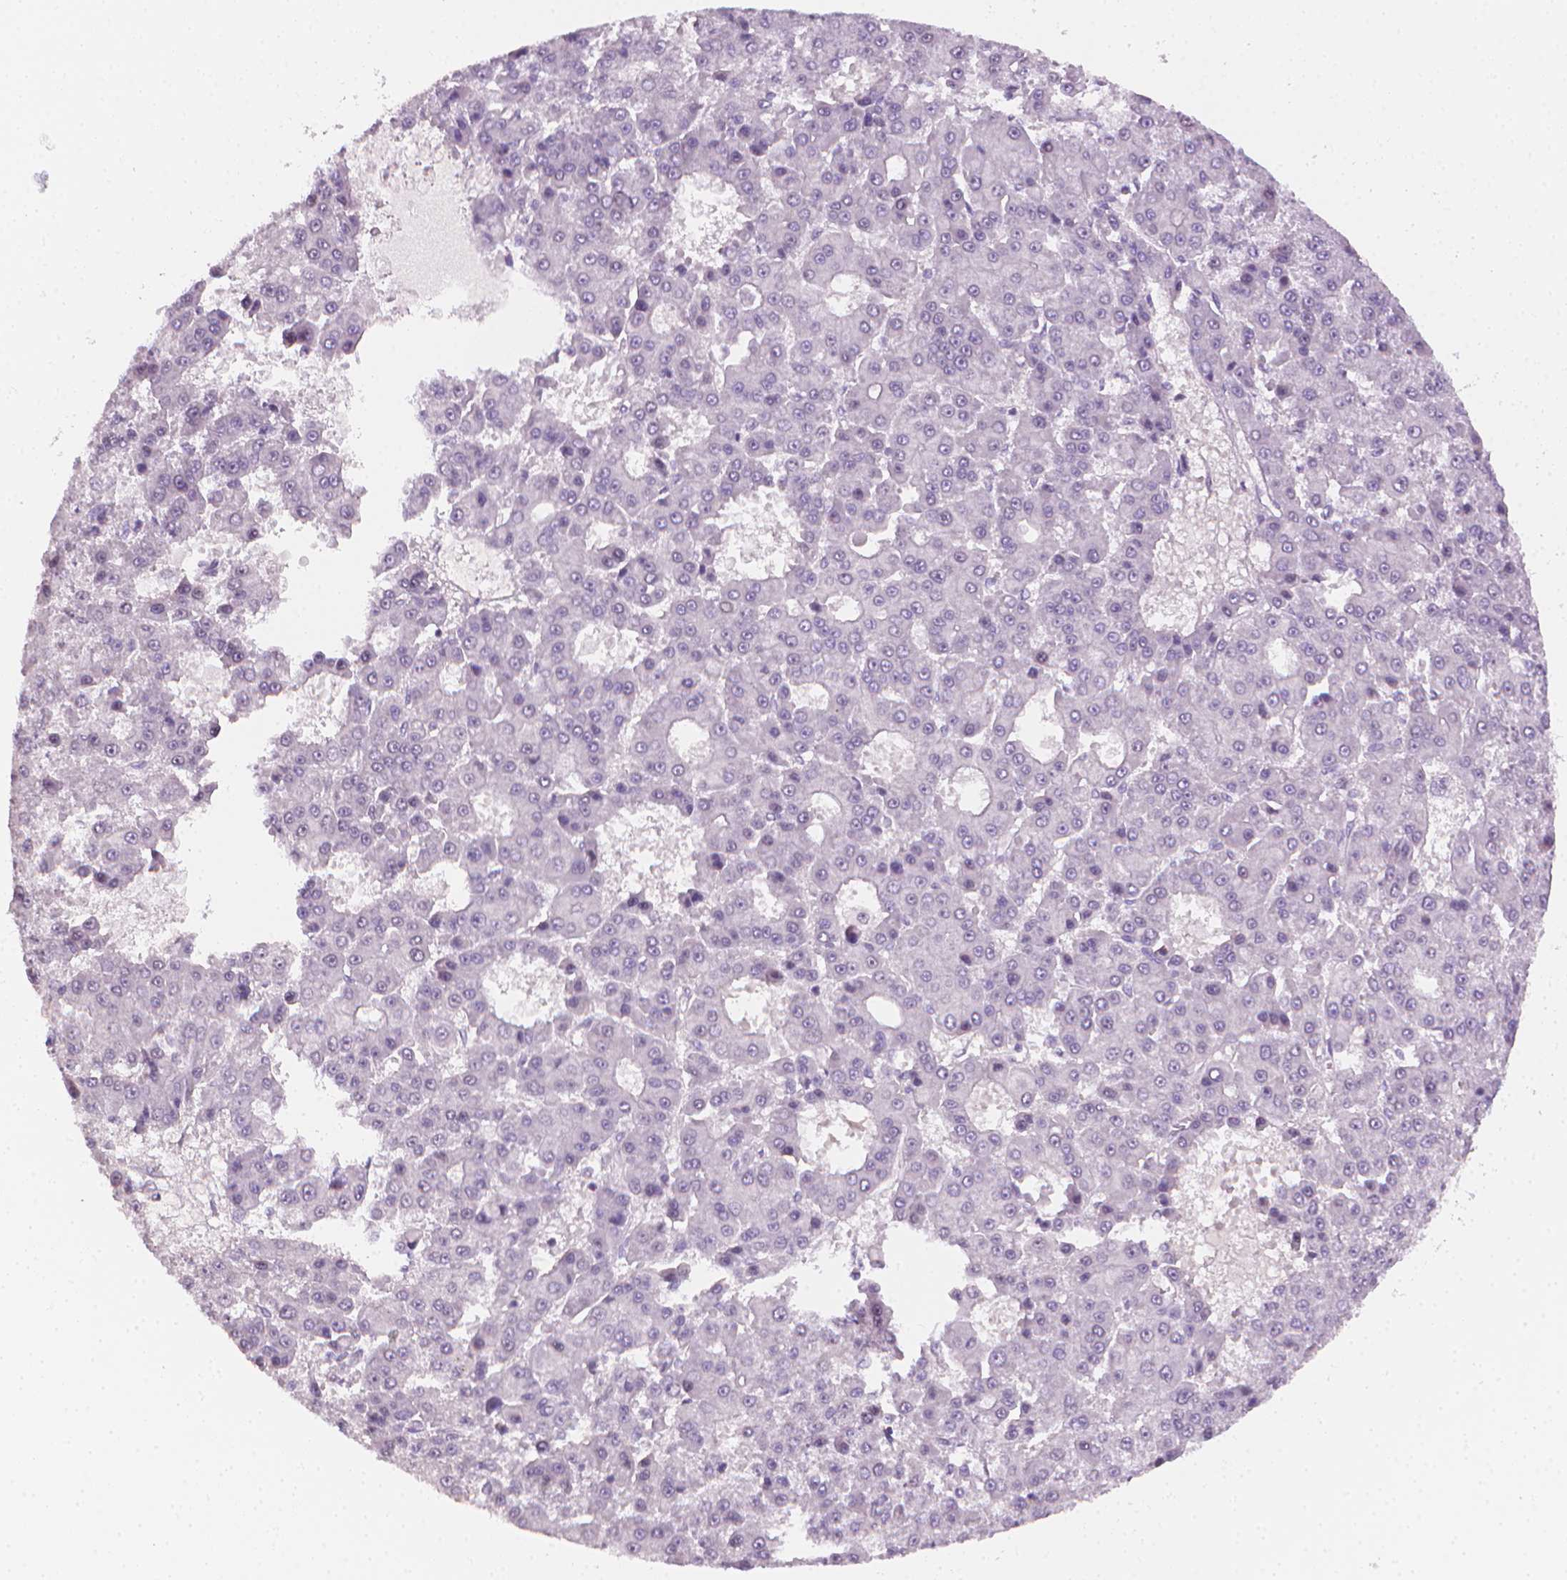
{"staining": {"intensity": "negative", "quantity": "none", "location": "none"}, "tissue": "liver cancer", "cell_type": "Tumor cells", "image_type": "cancer", "snomed": [{"axis": "morphology", "description": "Carcinoma, Hepatocellular, NOS"}, {"axis": "topography", "description": "Liver"}], "caption": "Tumor cells are negative for brown protein staining in hepatocellular carcinoma (liver). (Brightfield microscopy of DAB IHC at high magnification).", "gene": "NCAN", "patient": {"sex": "male", "age": 70}}